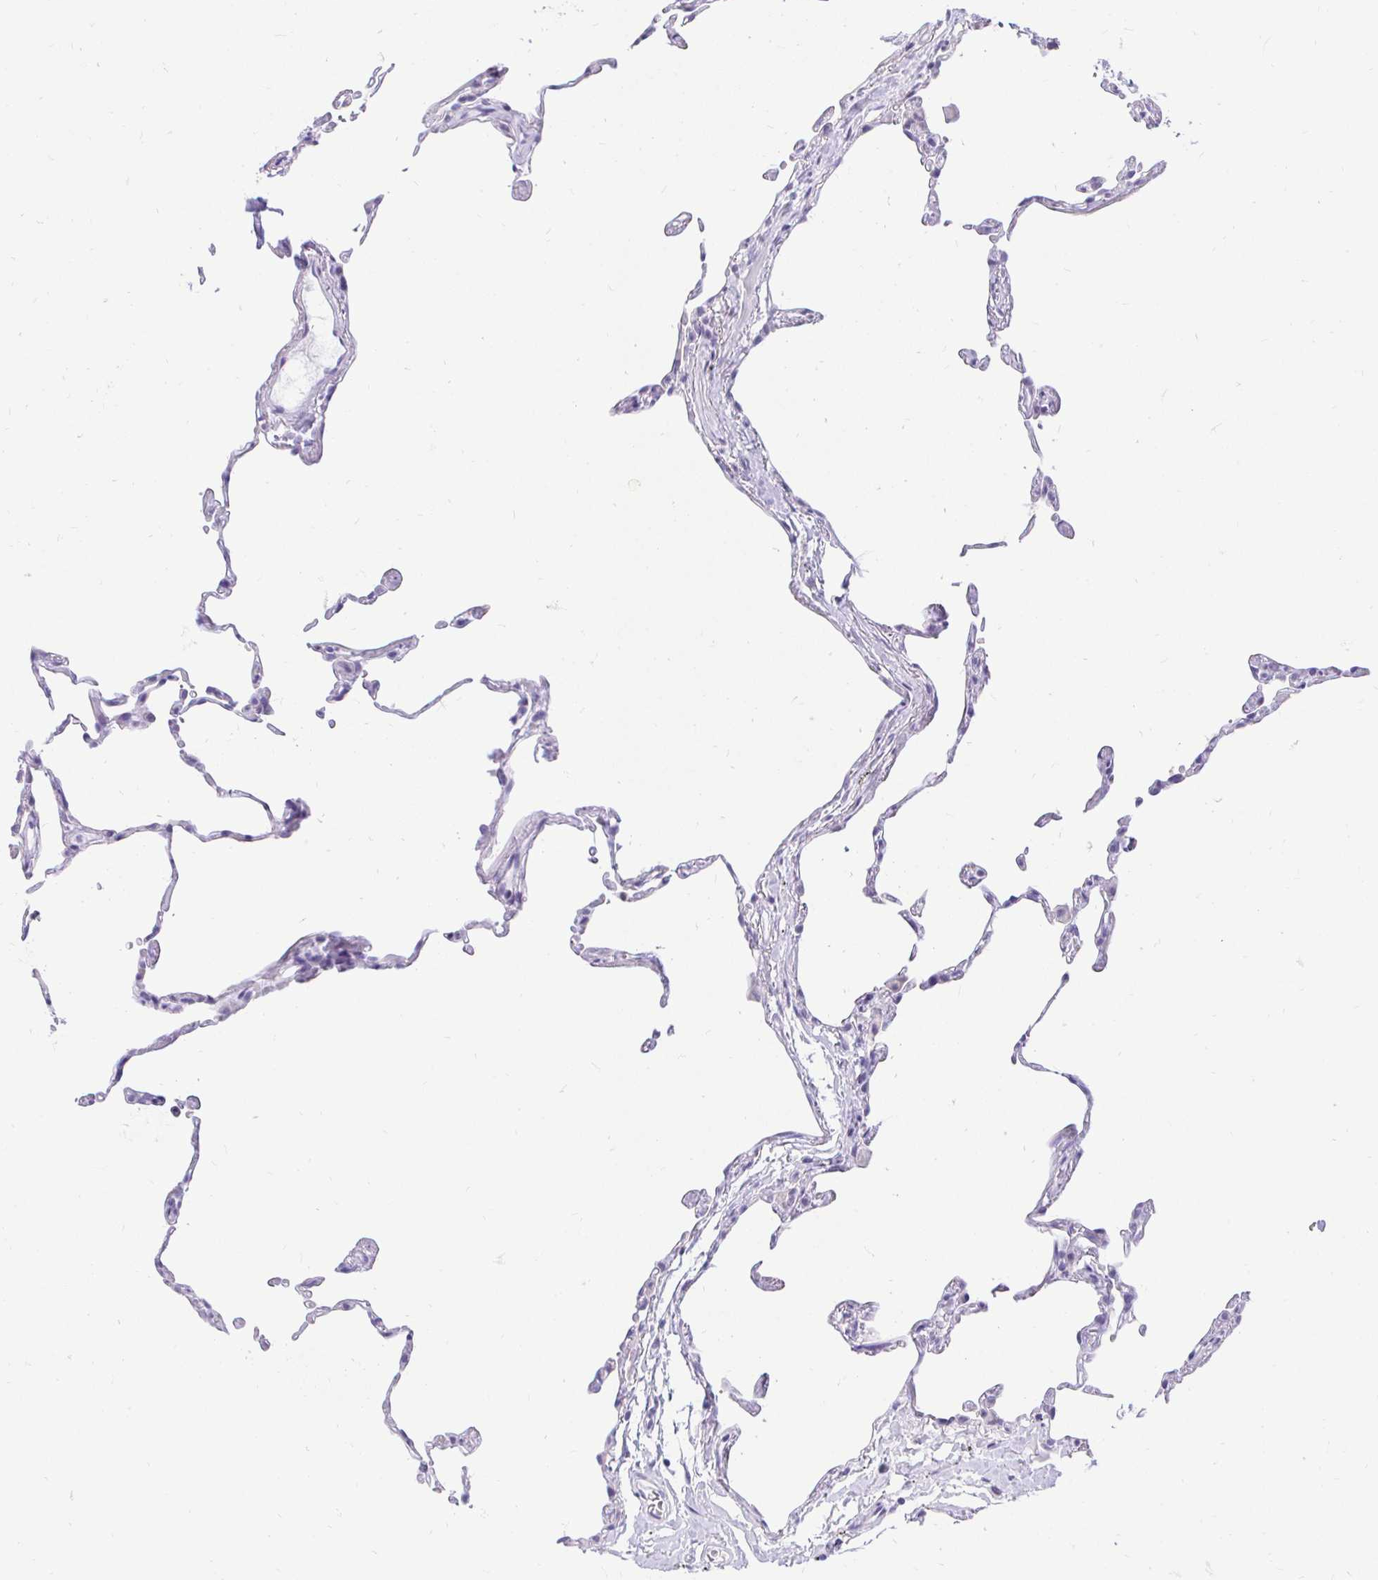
{"staining": {"intensity": "negative", "quantity": "none", "location": "none"}, "tissue": "lung", "cell_type": "Alveolar cells", "image_type": "normal", "snomed": [{"axis": "morphology", "description": "Normal tissue, NOS"}, {"axis": "topography", "description": "Lung"}], "caption": "The IHC image has no significant staining in alveolar cells of lung.", "gene": "FATE1", "patient": {"sex": "female", "age": 57}}